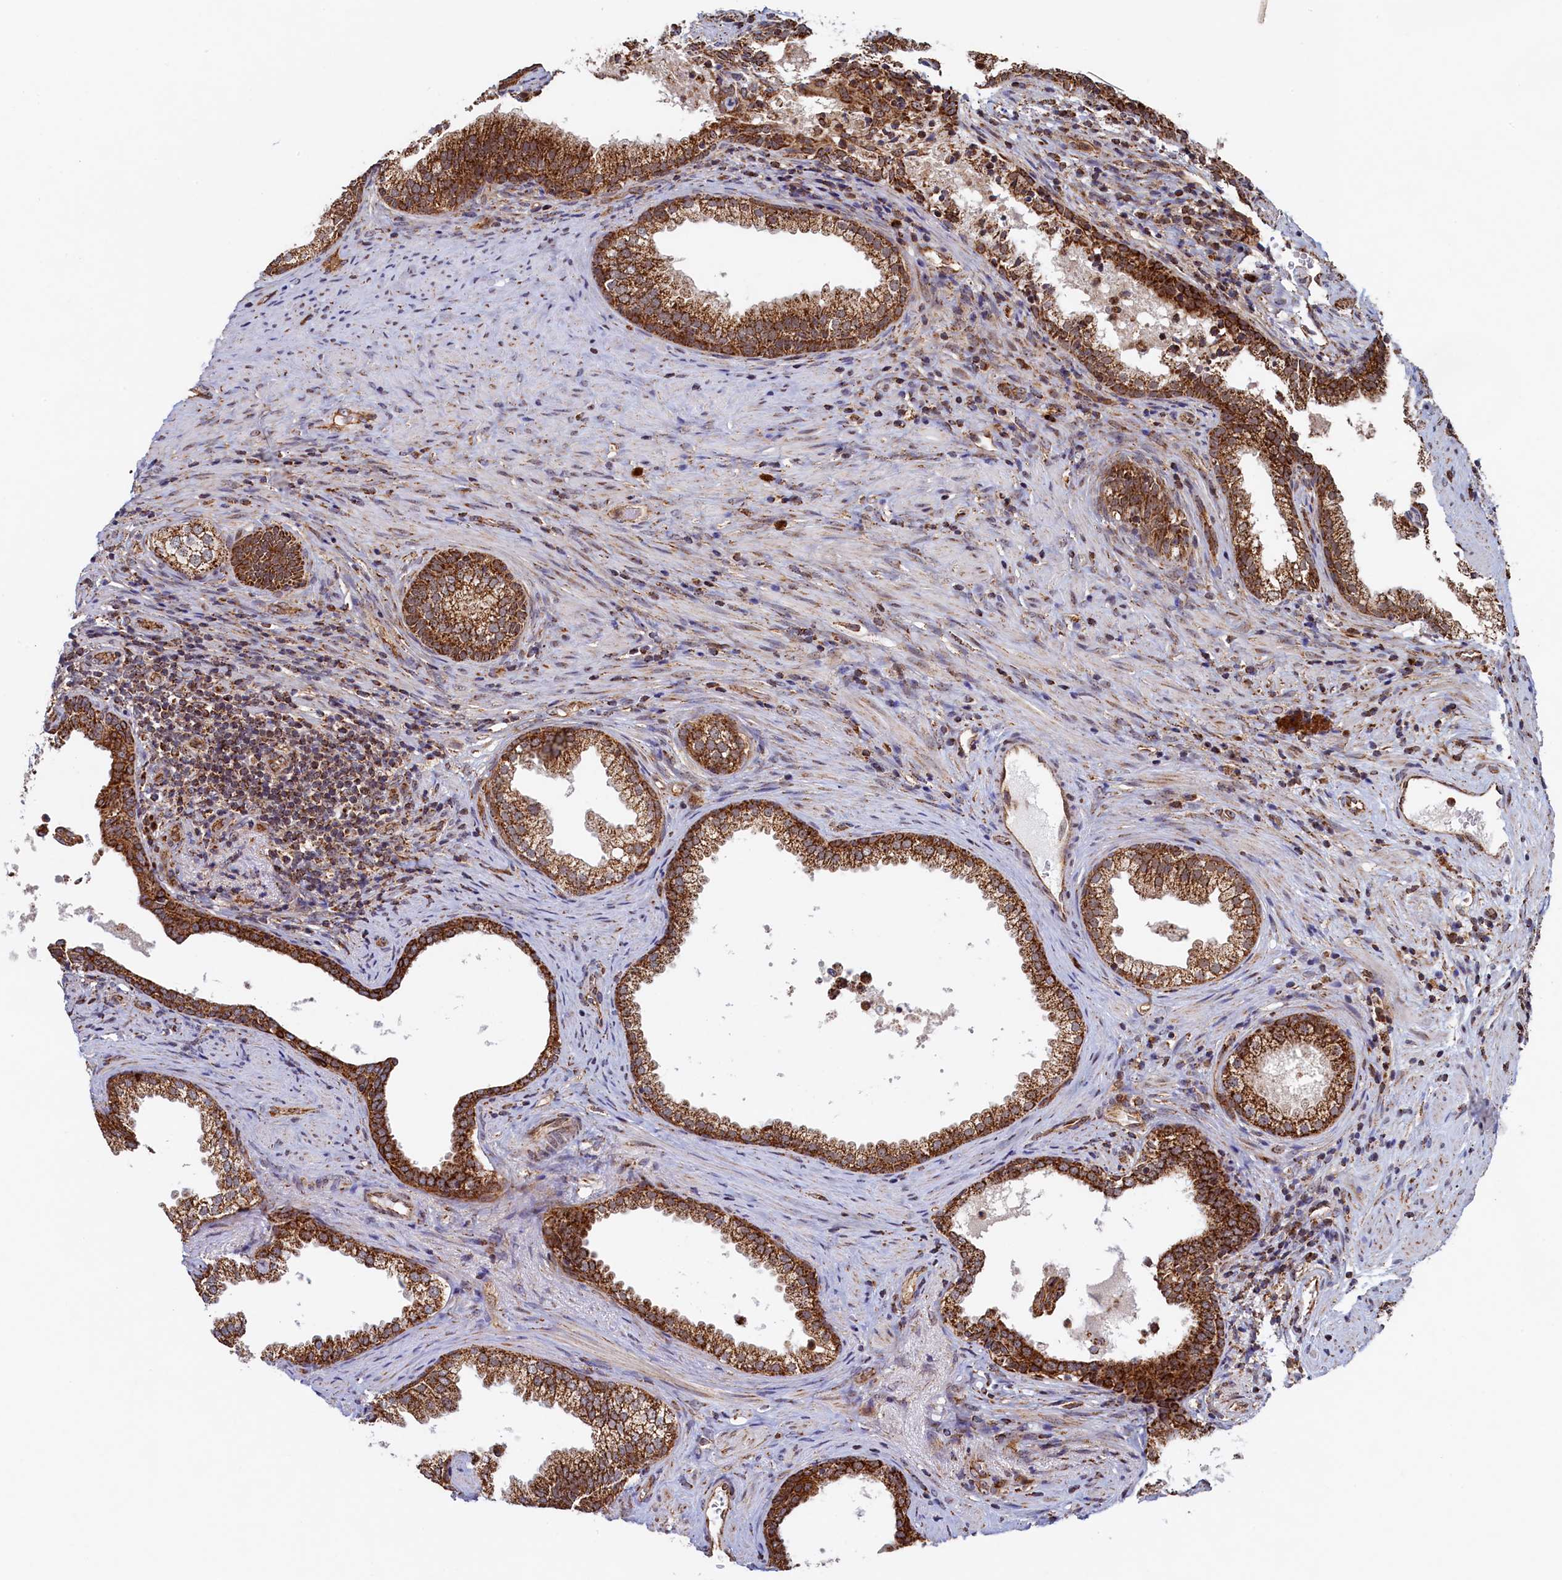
{"staining": {"intensity": "strong", "quantity": ">75%", "location": "cytoplasmic/membranous"}, "tissue": "prostate", "cell_type": "Glandular cells", "image_type": "normal", "snomed": [{"axis": "morphology", "description": "Normal tissue, NOS"}, {"axis": "topography", "description": "Prostate"}], "caption": "Immunohistochemistry (DAB) staining of benign human prostate exhibits strong cytoplasmic/membranous protein expression in approximately >75% of glandular cells.", "gene": "UBE3B", "patient": {"sex": "male", "age": 76}}